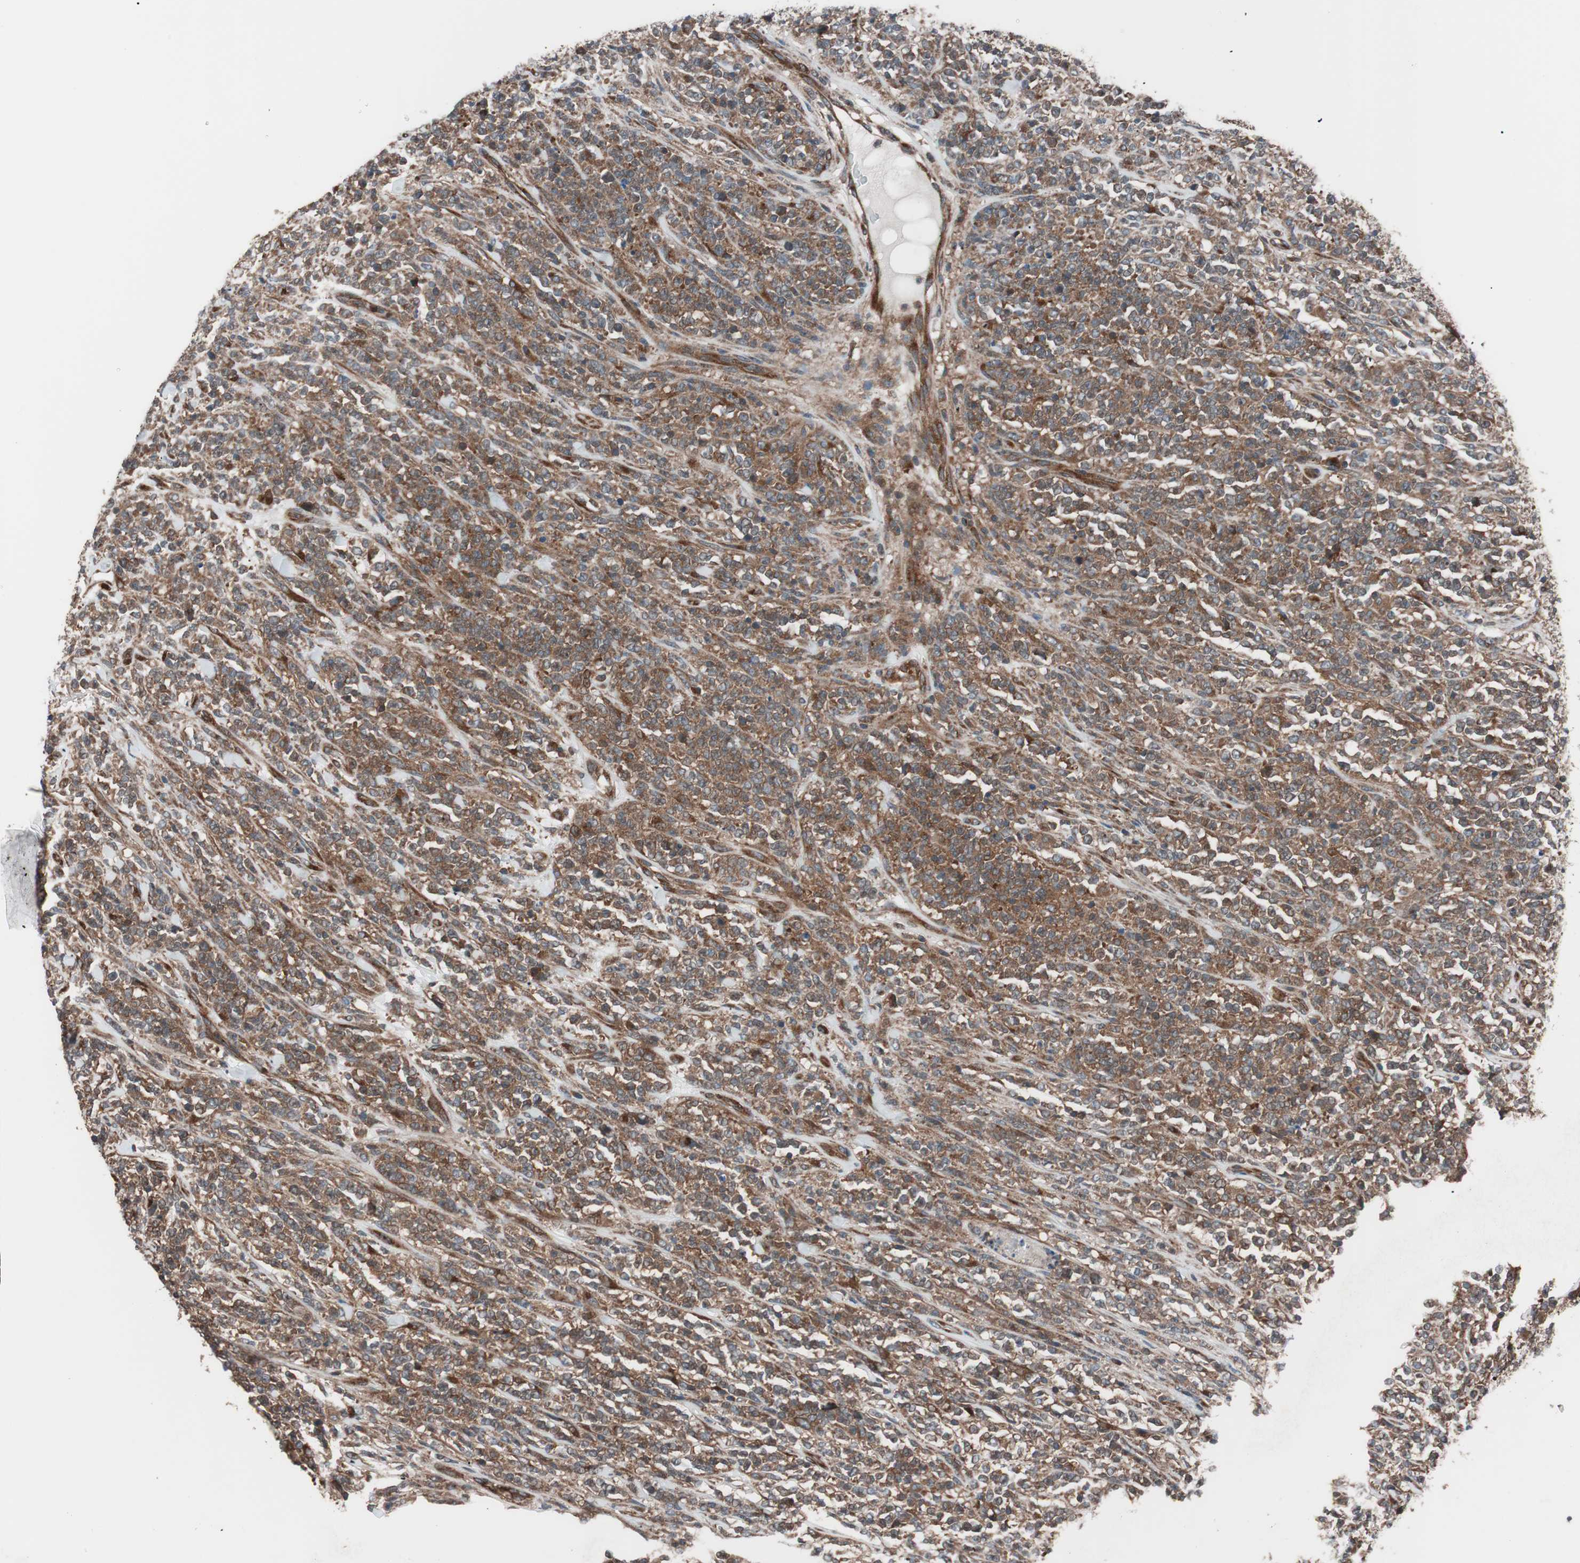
{"staining": {"intensity": "moderate", "quantity": ">75%", "location": "cytoplasmic/membranous"}, "tissue": "lymphoma", "cell_type": "Tumor cells", "image_type": "cancer", "snomed": [{"axis": "morphology", "description": "Malignant lymphoma, non-Hodgkin's type, High grade"}, {"axis": "topography", "description": "Soft tissue"}], "caption": "Immunohistochemical staining of lymphoma reveals moderate cytoplasmic/membranous protein staining in about >75% of tumor cells.", "gene": "SEC31A", "patient": {"sex": "male", "age": 18}}